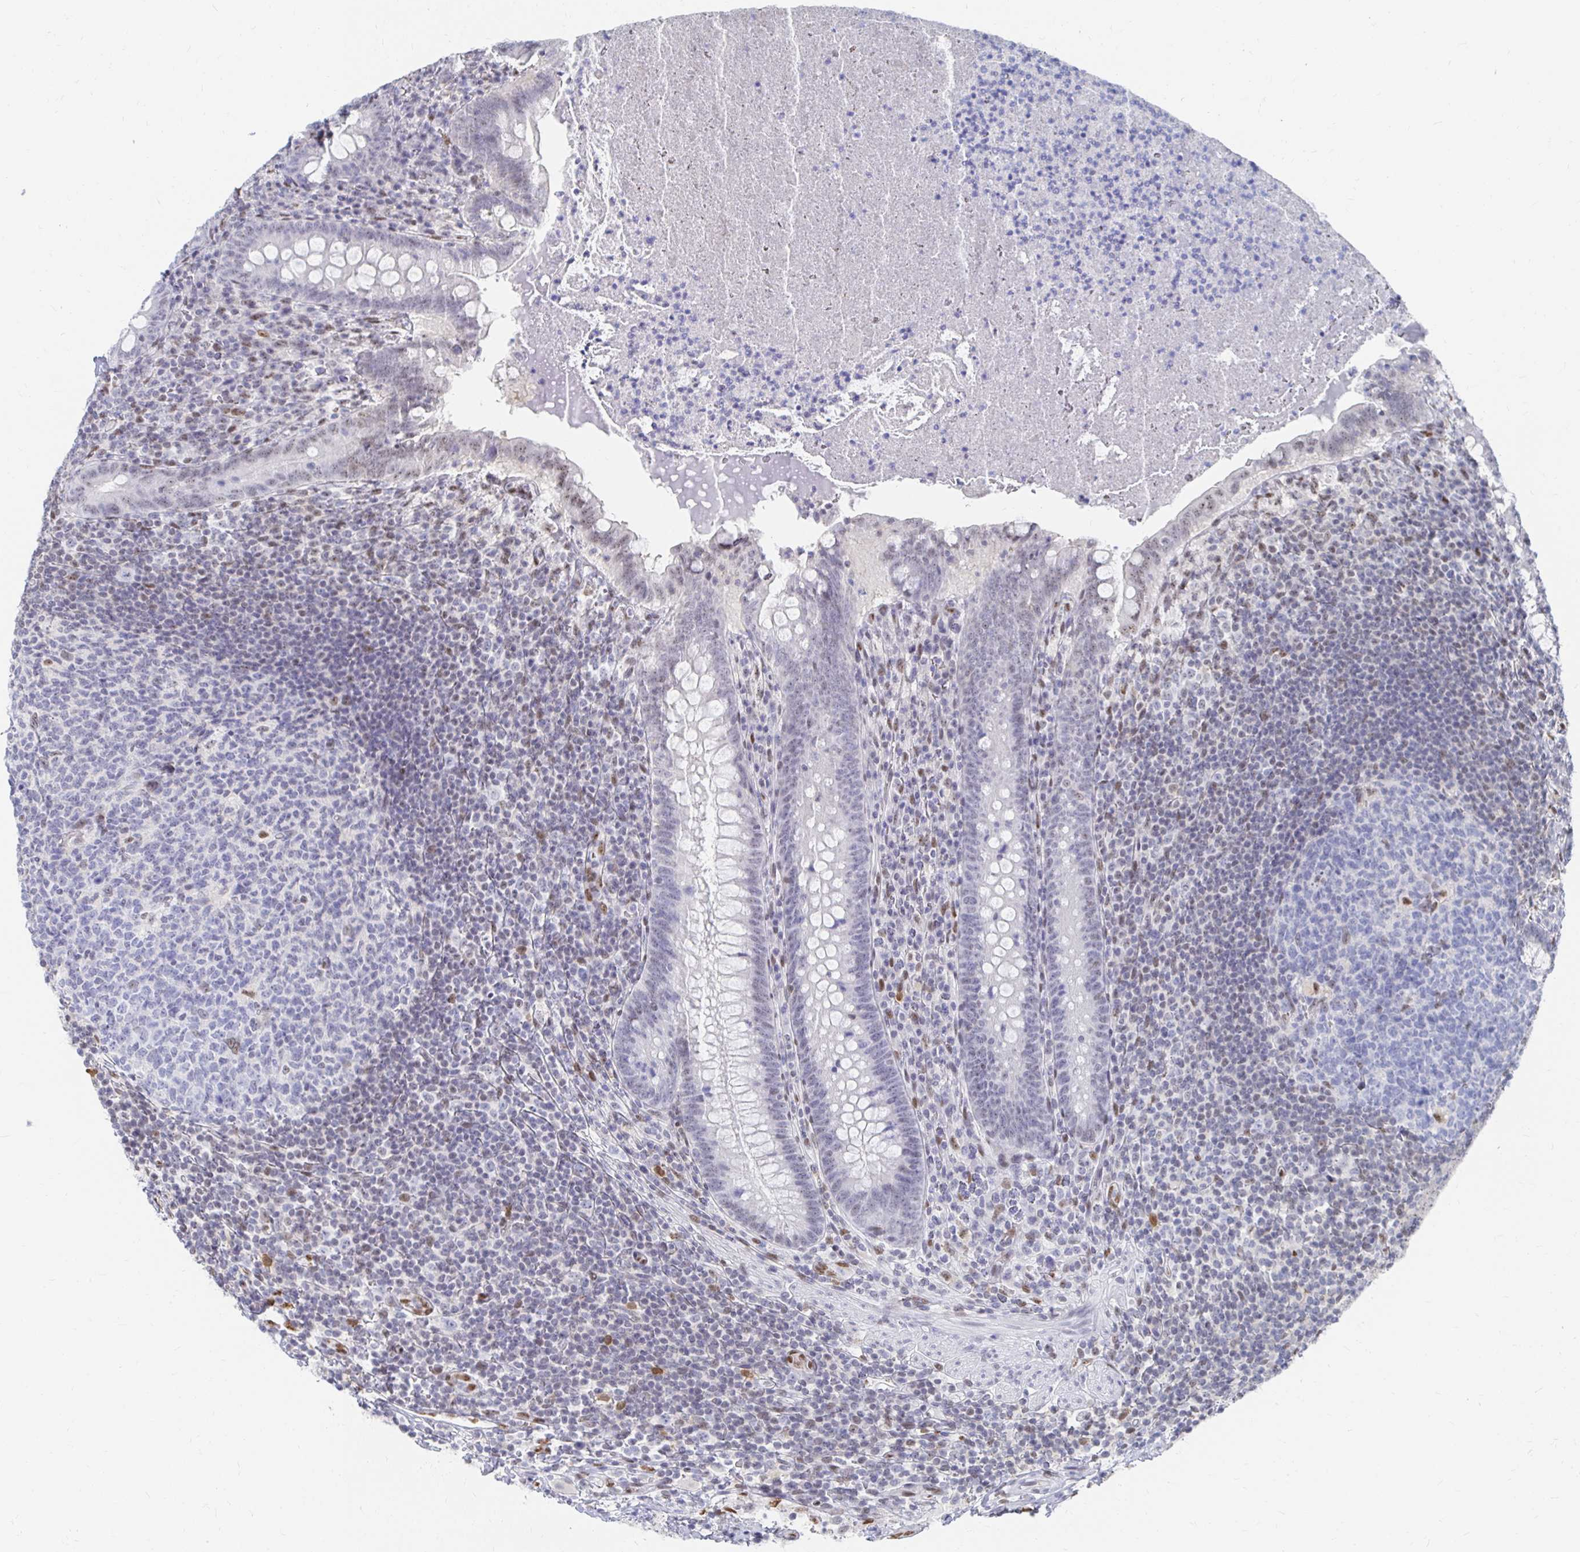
{"staining": {"intensity": "negative", "quantity": "none", "location": "none"}, "tissue": "appendix", "cell_type": "Glandular cells", "image_type": "normal", "snomed": [{"axis": "morphology", "description": "Normal tissue, NOS"}, {"axis": "topography", "description": "Appendix"}], "caption": "The photomicrograph exhibits no significant expression in glandular cells of appendix. Brightfield microscopy of immunohistochemistry (IHC) stained with DAB (brown) and hematoxylin (blue), captured at high magnification.", "gene": "CLIC3", "patient": {"sex": "male", "age": 47}}